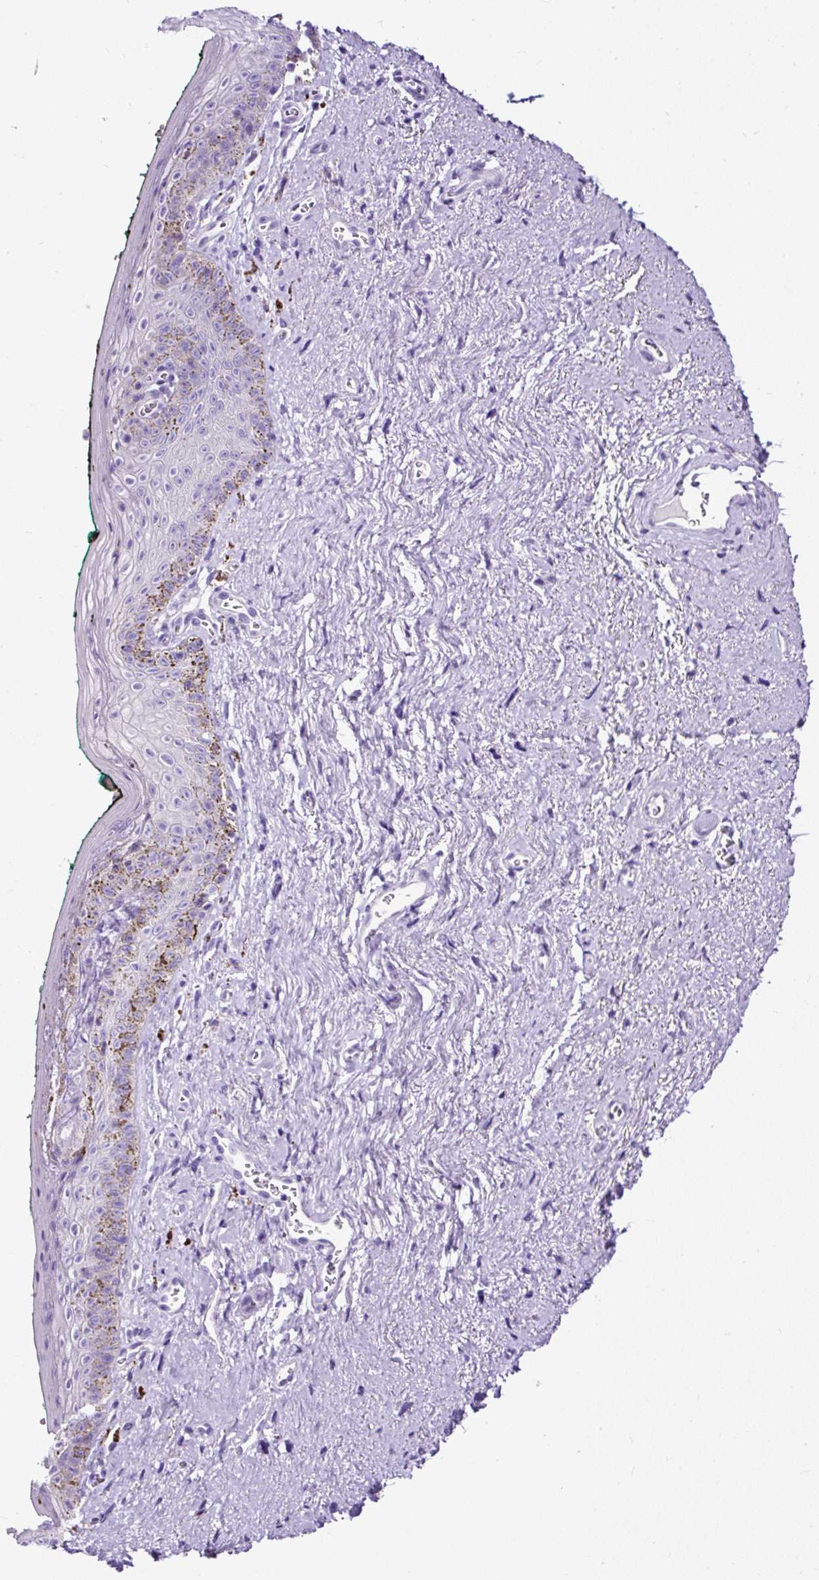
{"staining": {"intensity": "negative", "quantity": "none", "location": "none"}, "tissue": "vagina", "cell_type": "Squamous epithelial cells", "image_type": "normal", "snomed": [{"axis": "morphology", "description": "Normal tissue, NOS"}, {"axis": "topography", "description": "Vulva"}, {"axis": "topography", "description": "Vagina"}, {"axis": "topography", "description": "Peripheral nerve tissue"}], "caption": "IHC of normal vagina demonstrates no staining in squamous epithelial cells. The staining was performed using DAB to visualize the protein expression in brown, while the nuclei were stained in blue with hematoxylin (Magnification: 20x).", "gene": "STOX2", "patient": {"sex": "female", "age": 66}}